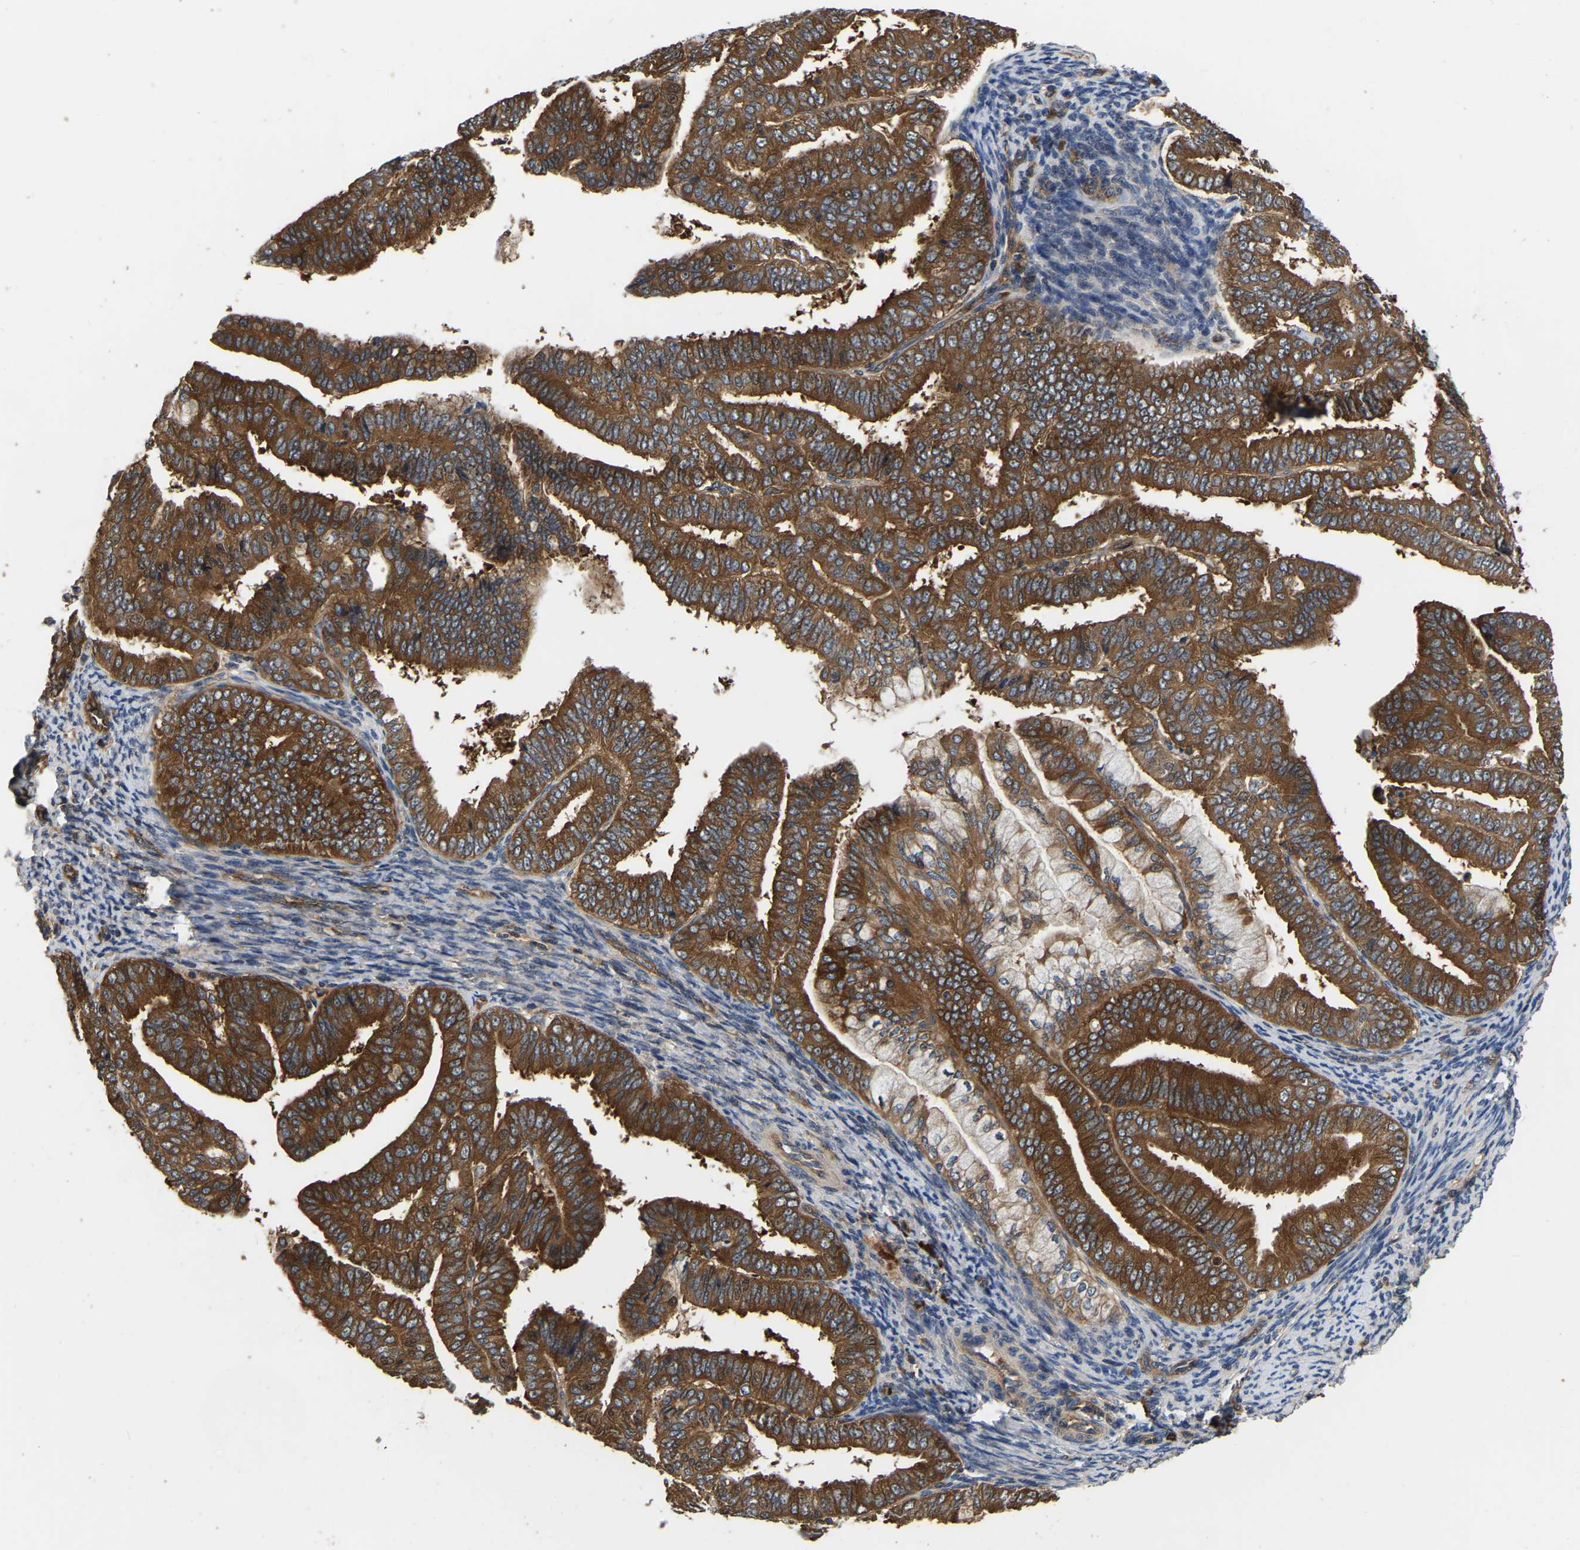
{"staining": {"intensity": "strong", "quantity": ">75%", "location": "cytoplasmic/membranous"}, "tissue": "endometrial cancer", "cell_type": "Tumor cells", "image_type": "cancer", "snomed": [{"axis": "morphology", "description": "Adenocarcinoma, NOS"}, {"axis": "topography", "description": "Endometrium"}], "caption": "Endometrial adenocarcinoma stained with a protein marker demonstrates strong staining in tumor cells.", "gene": "GARS1", "patient": {"sex": "female", "age": 63}}